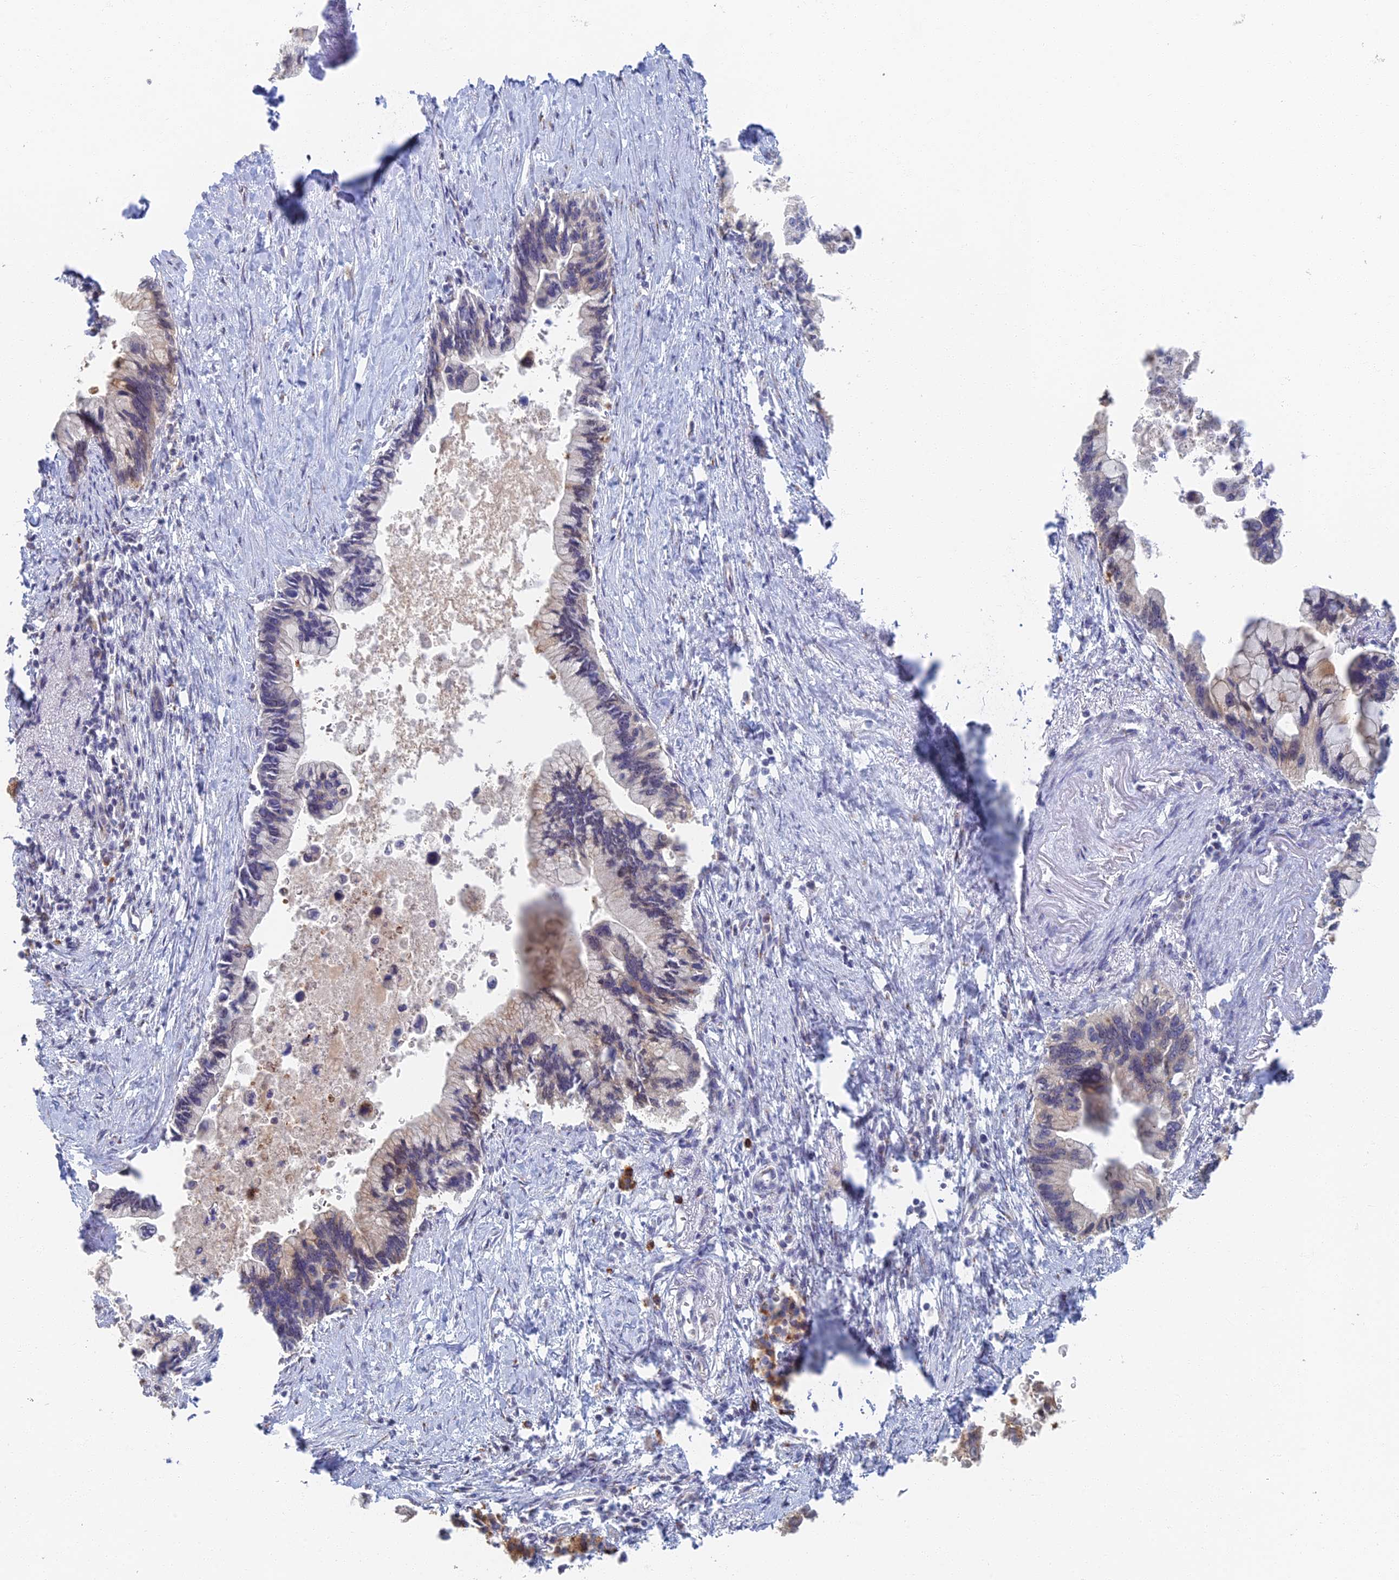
{"staining": {"intensity": "negative", "quantity": "none", "location": "none"}, "tissue": "pancreatic cancer", "cell_type": "Tumor cells", "image_type": "cancer", "snomed": [{"axis": "morphology", "description": "Adenocarcinoma, NOS"}, {"axis": "topography", "description": "Pancreas"}], "caption": "Immunohistochemistry (IHC) of adenocarcinoma (pancreatic) displays no expression in tumor cells.", "gene": "GPATCH1", "patient": {"sex": "female", "age": 83}}